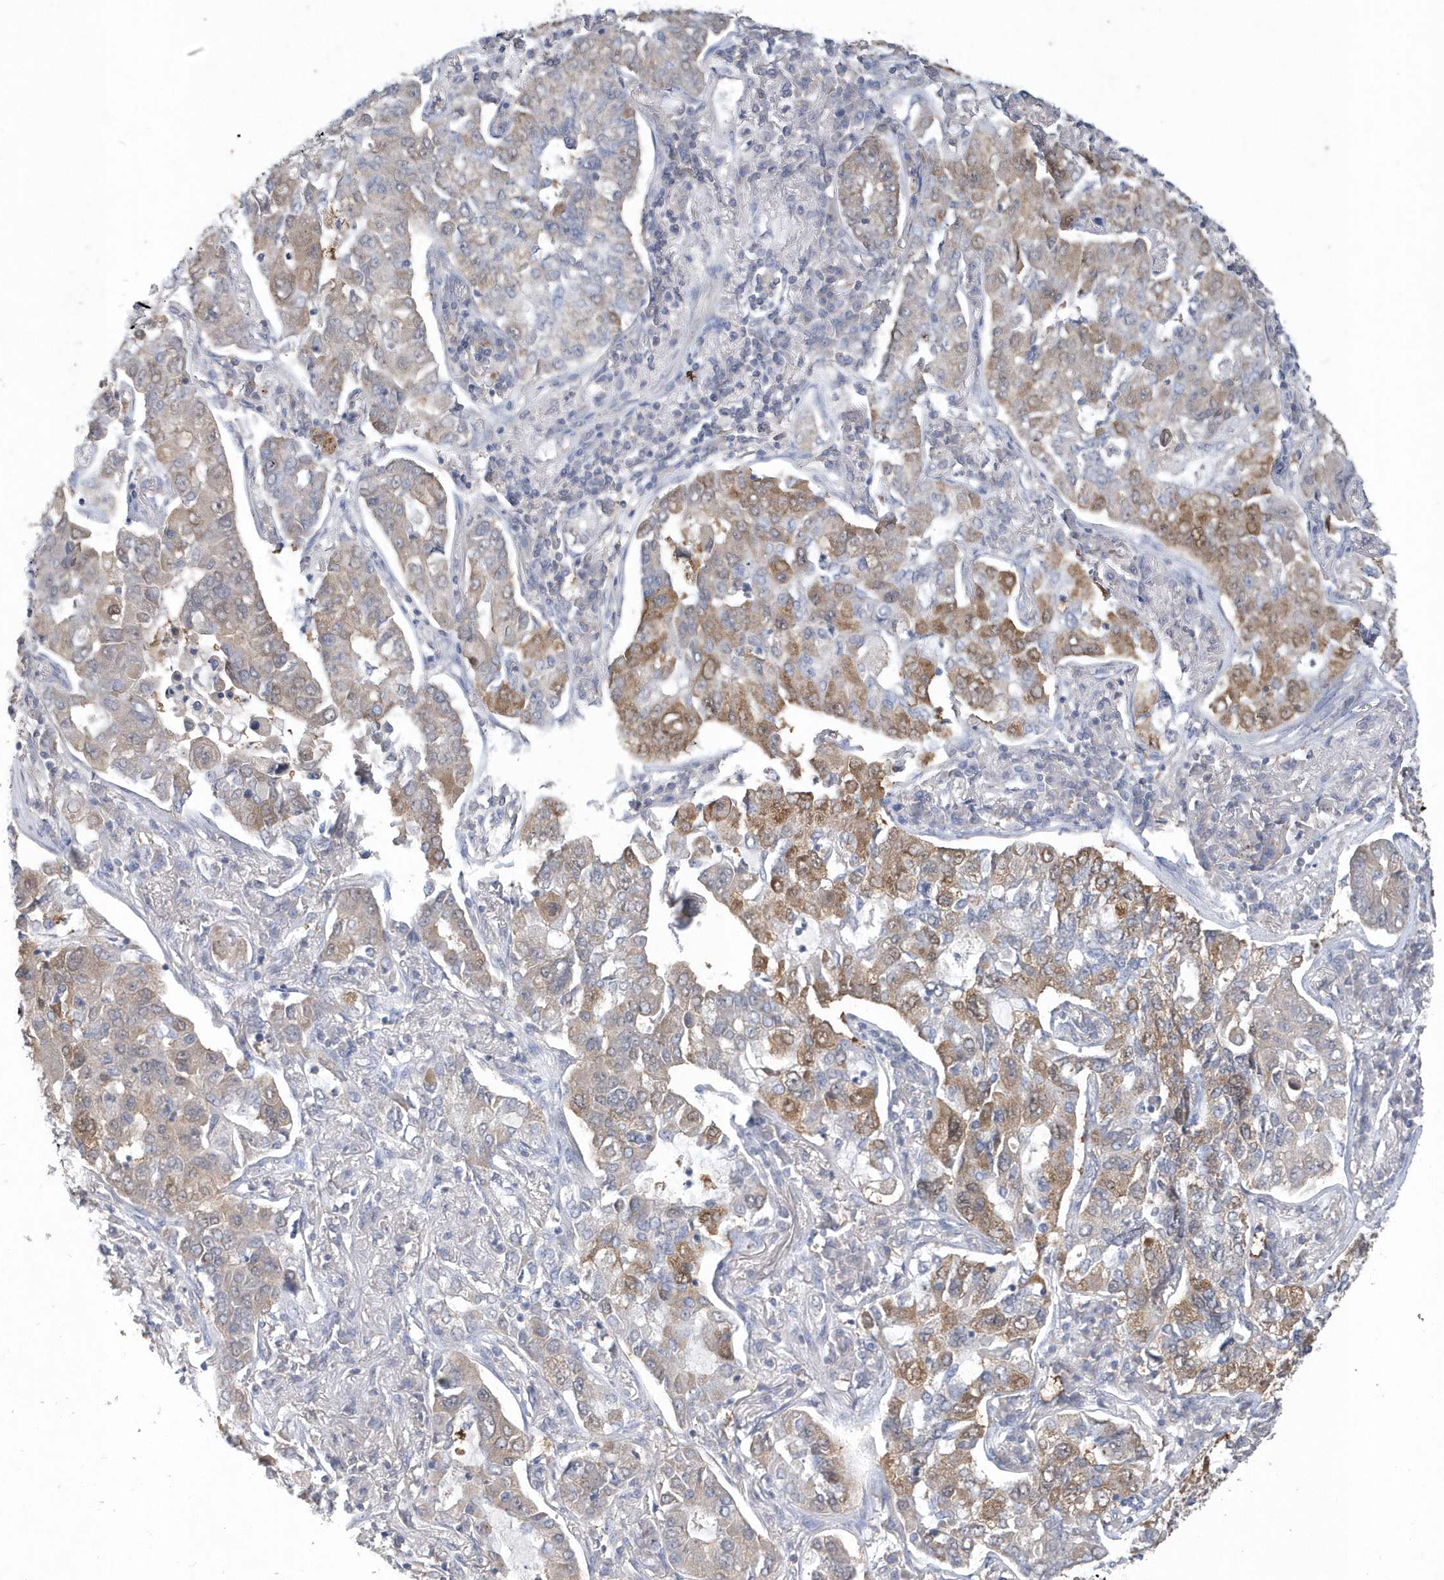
{"staining": {"intensity": "moderate", "quantity": "25%-75%", "location": "cytoplasmic/membranous"}, "tissue": "lung cancer", "cell_type": "Tumor cells", "image_type": "cancer", "snomed": [{"axis": "morphology", "description": "Adenocarcinoma, NOS"}, {"axis": "topography", "description": "Lung"}], "caption": "Immunohistochemical staining of human lung adenocarcinoma reveals medium levels of moderate cytoplasmic/membranous protein staining in about 25%-75% of tumor cells.", "gene": "AKR7A2", "patient": {"sex": "male", "age": 49}}